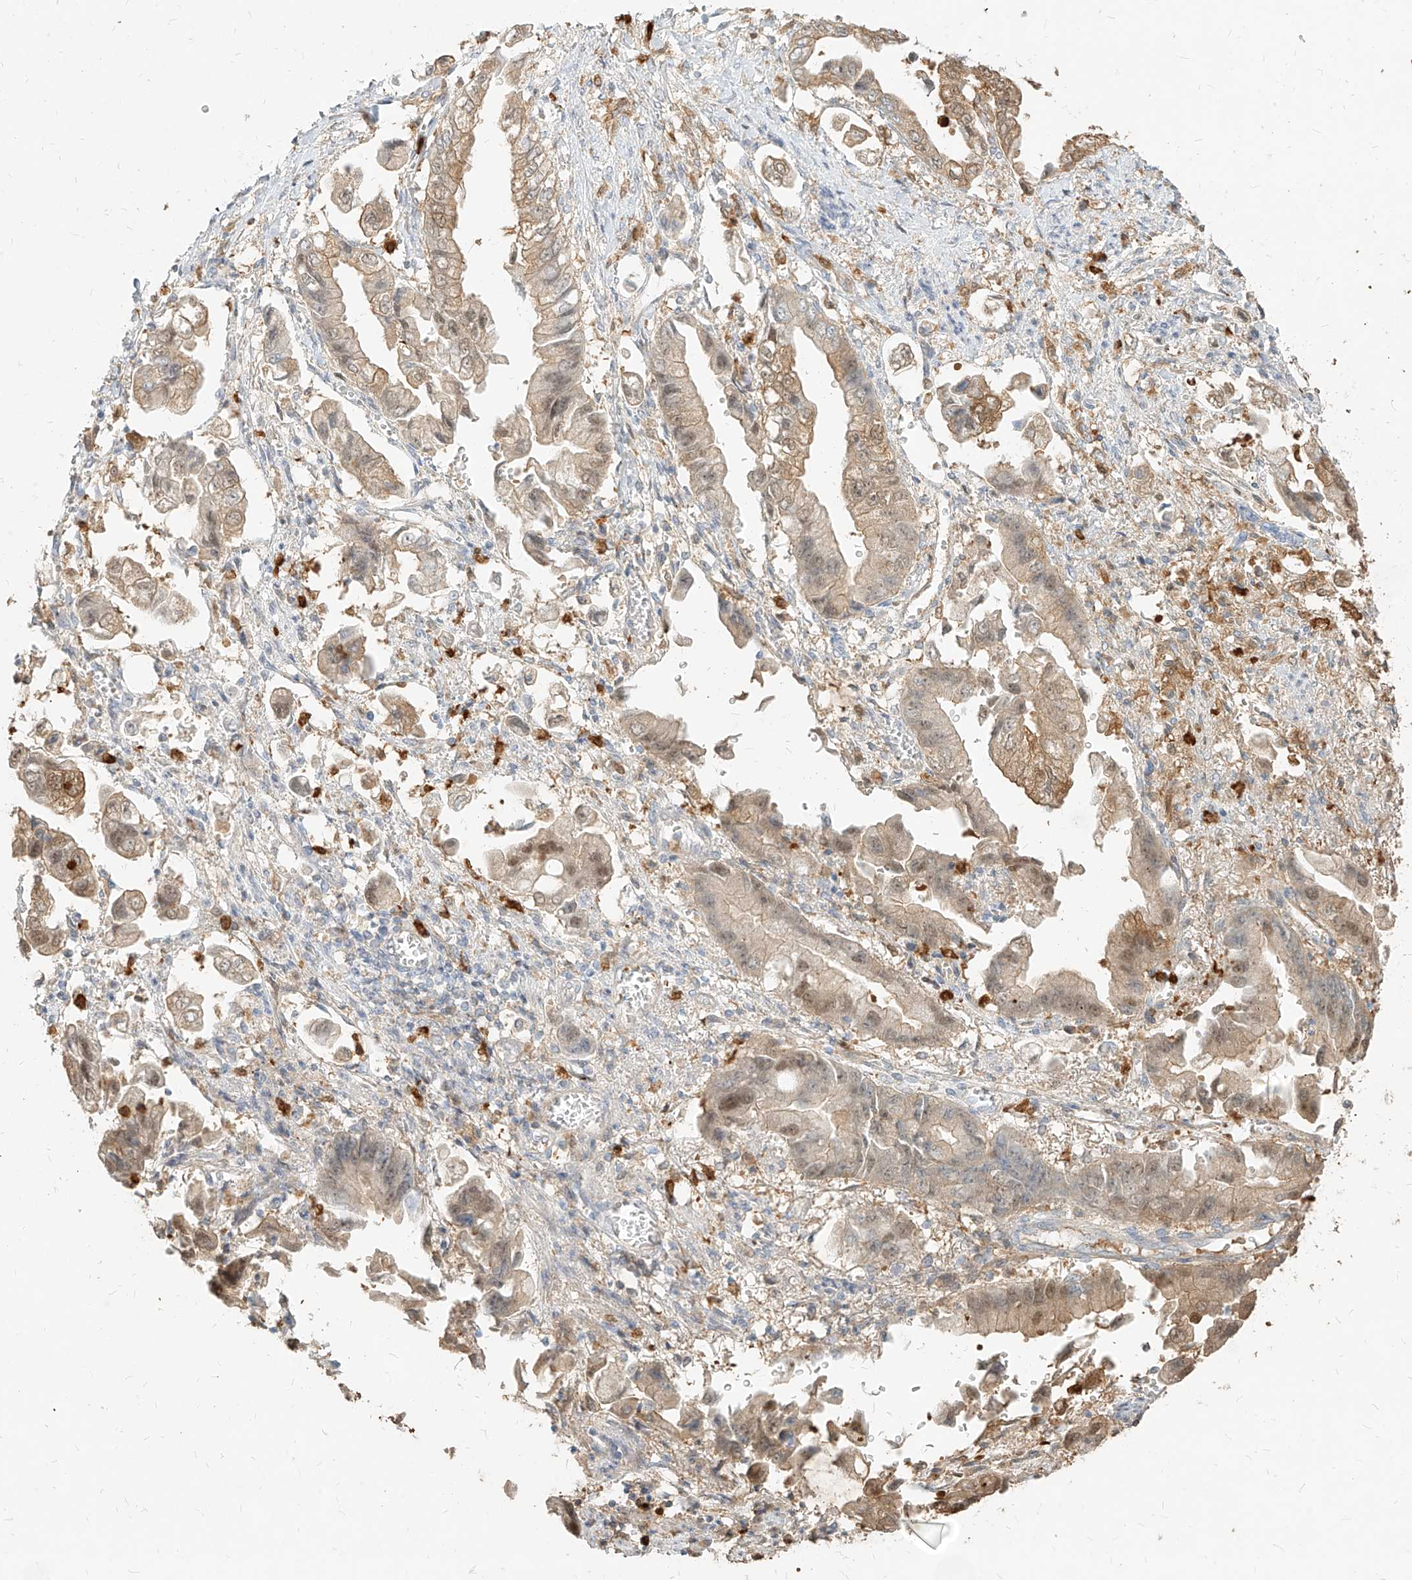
{"staining": {"intensity": "moderate", "quantity": ">75%", "location": "cytoplasmic/membranous"}, "tissue": "stomach cancer", "cell_type": "Tumor cells", "image_type": "cancer", "snomed": [{"axis": "morphology", "description": "Adenocarcinoma, NOS"}, {"axis": "topography", "description": "Stomach"}], "caption": "Adenocarcinoma (stomach) stained with IHC displays moderate cytoplasmic/membranous staining in approximately >75% of tumor cells.", "gene": "PGD", "patient": {"sex": "male", "age": 62}}